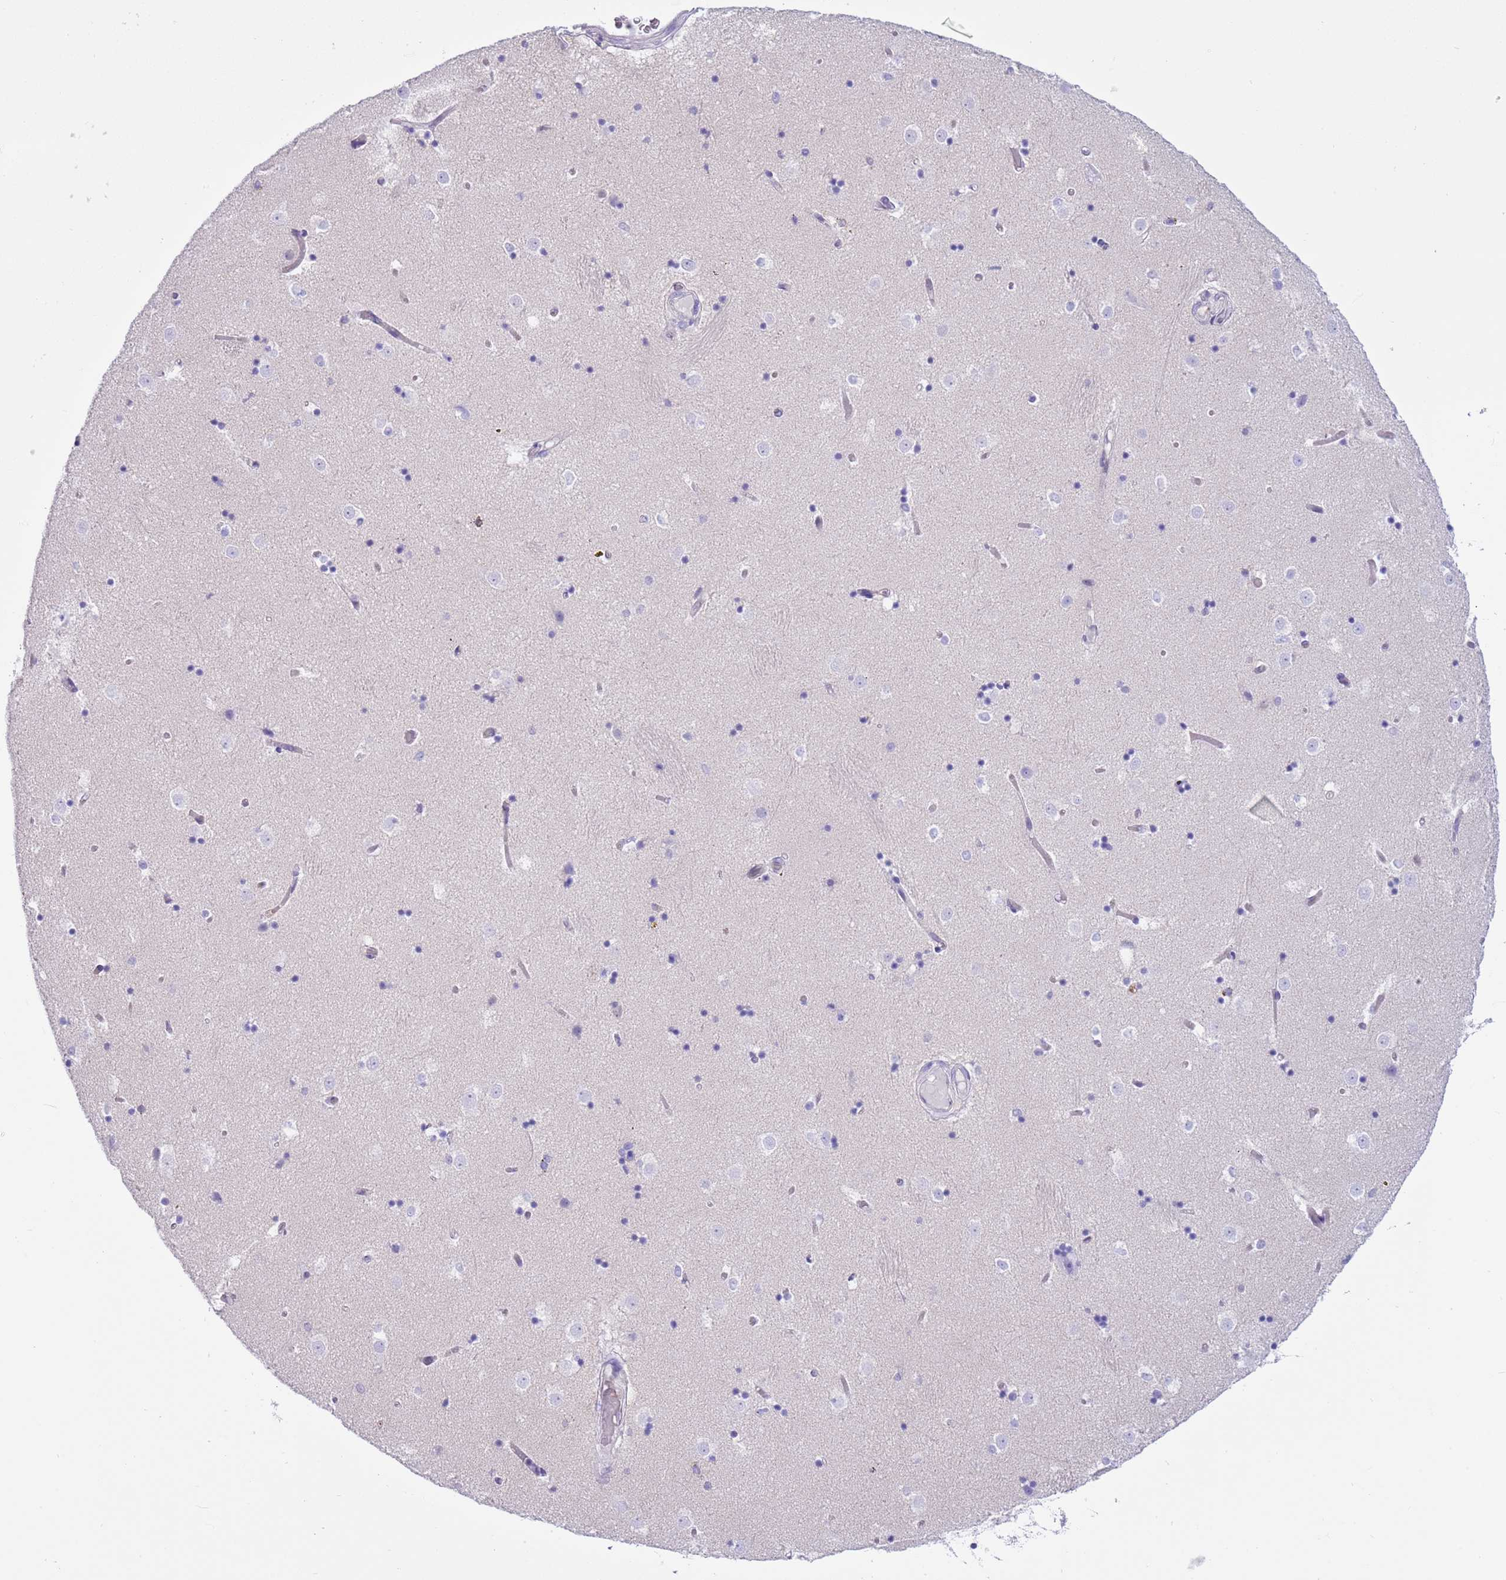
{"staining": {"intensity": "negative", "quantity": "none", "location": "none"}, "tissue": "caudate", "cell_type": "Glial cells", "image_type": "normal", "snomed": [{"axis": "morphology", "description": "Normal tissue, NOS"}, {"axis": "topography", "description": "Lateral ventricle wall"}], "caption": "Photomicrograph shows no significant protein expression in glial cells of unremarkable caudate. (IHC, brightfield microscopy, high magnification).", "gene": "DDI2", "patient": {"sex": "female", "age": 52}}